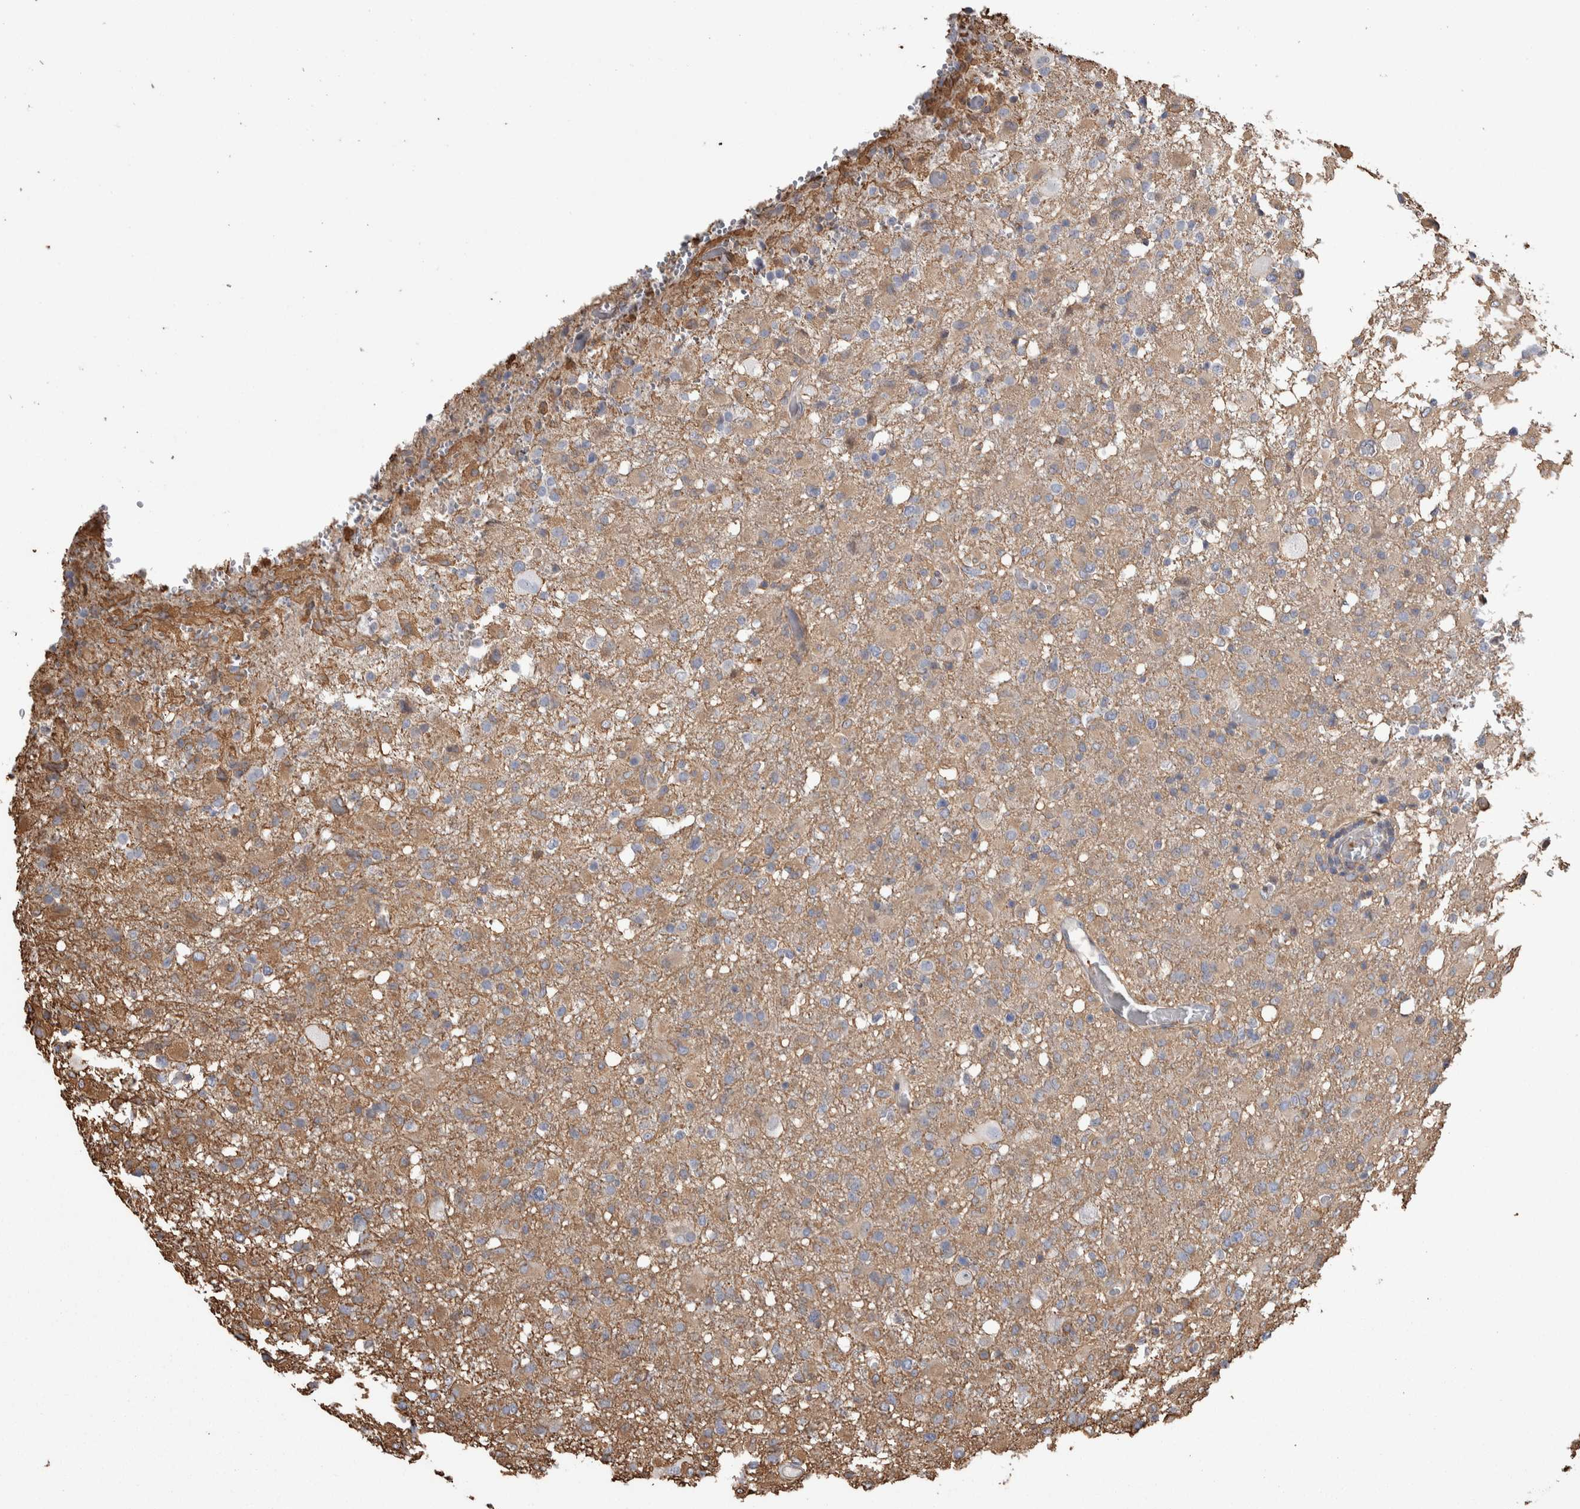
{"staining": {"intensity": "weak", "quantity": ">75%", "location": "cytoplasmic/membranous"}, "tissue": "glioma", "cell_type": "Tumor cells", "image_type": "cancer", "snomed": [{"axis": "morphology", "description": "Glioma, malignant, High grade"}, {"axis": "topography", "description": "Brain"}], "caption": "A histopathology image of glioma stained for a protein shows weak cytoplasmic/membranous brown staining in tumor cells.", "gene": "ENPP2", "patient": {"sex": "female", "age": 57}}